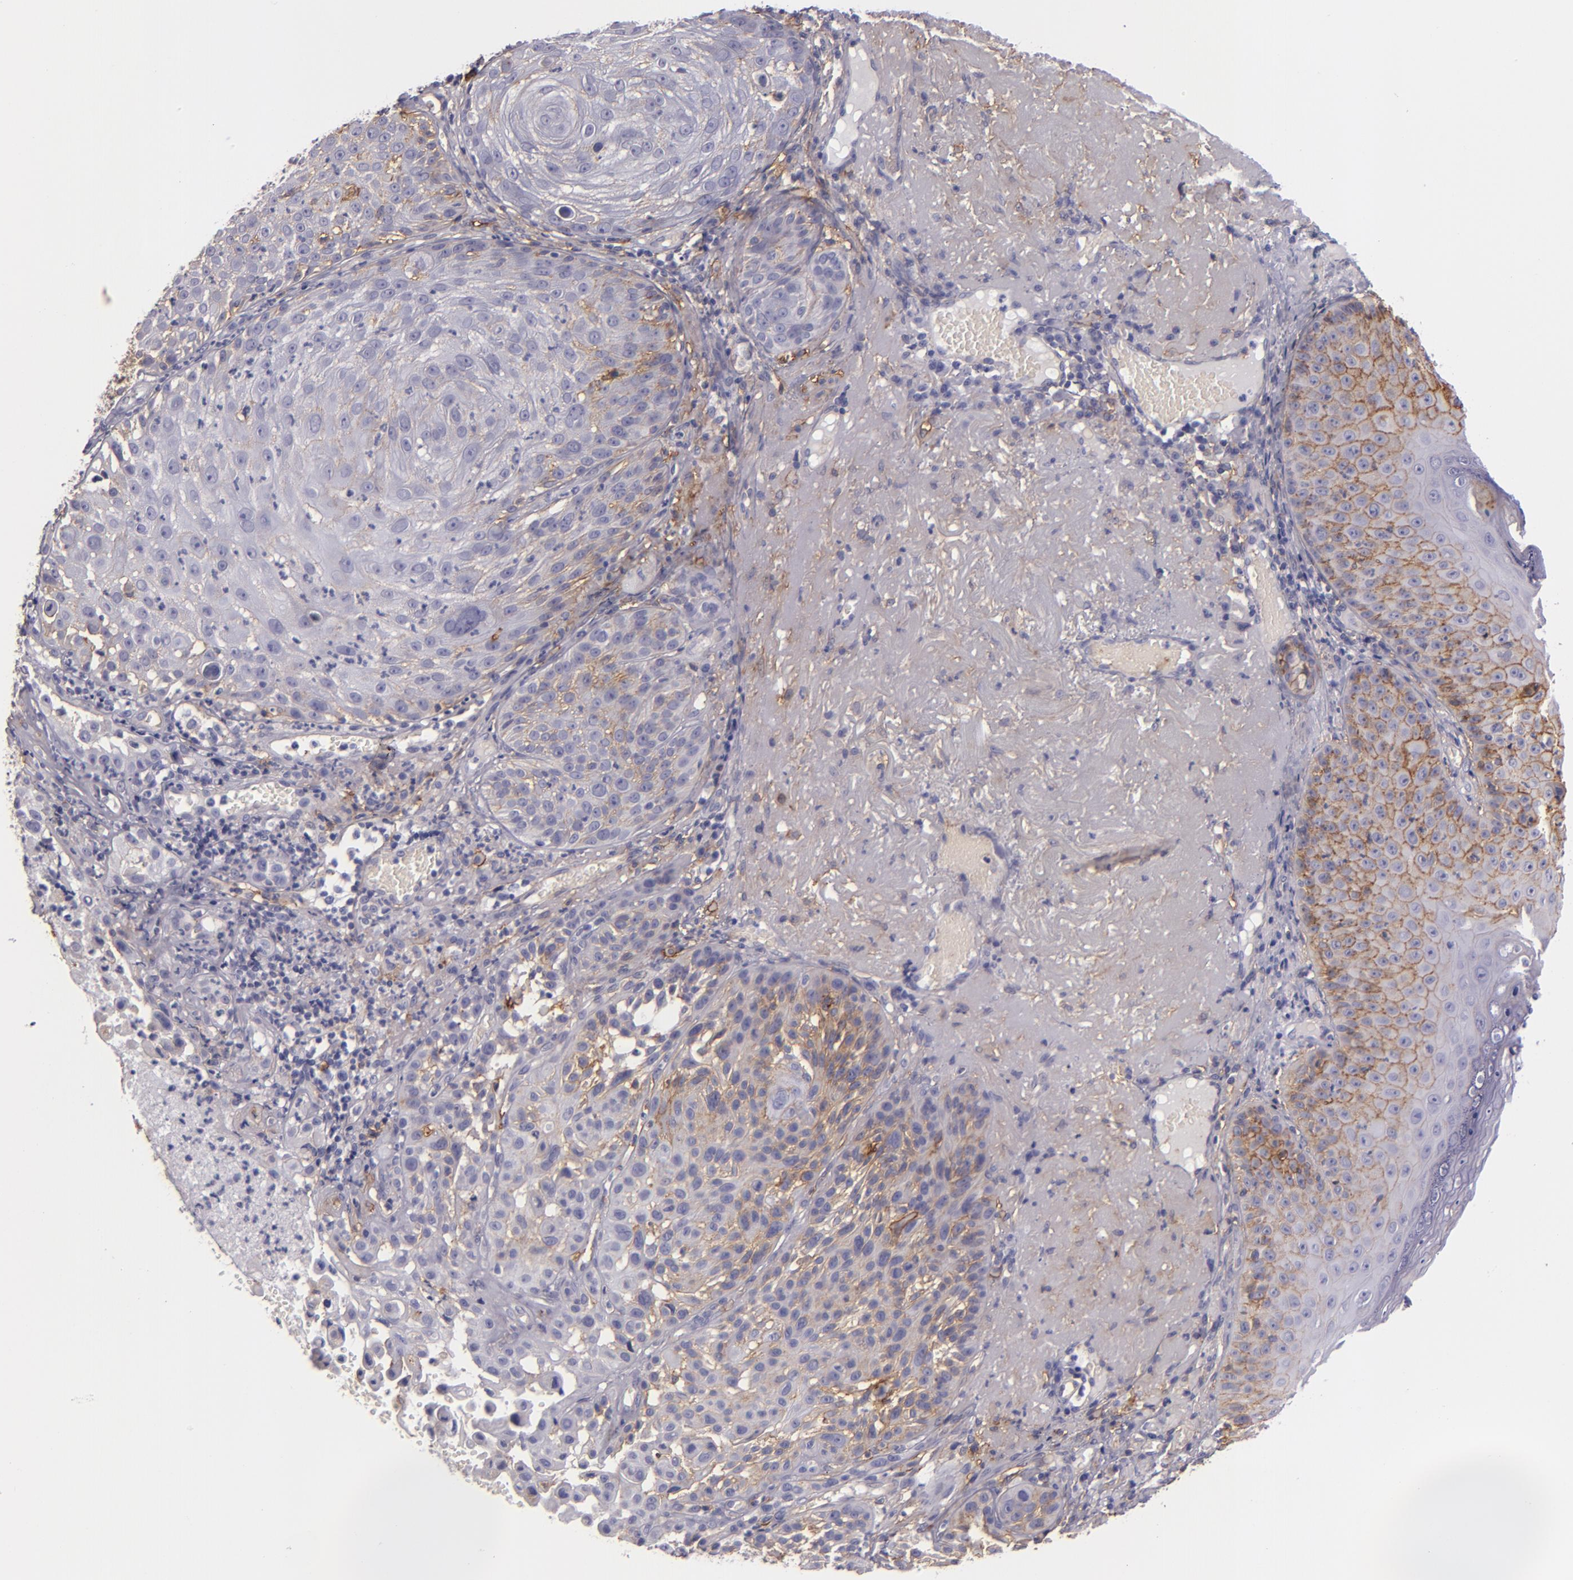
{"staining": {"intensity": "moderate", "quantity": "<25%", "location": "cytoplasmic/membranous"}, "tissue": "skin cancer", "cell_type": "Tumor cells", "image_type": "cancer", "snomed": [{"axis": "morphology", "description": "Squamous cell carcinoma, NOS"}, {"axis": "topography", "description": "Skin"}], "caption": "A photomicrograph of squamous cell carcinoma (skin) stained for a protein exhibits moderate cytoplasmic/membranous brown staining in tumor cells.", "gene": "CD9", "patient": {"sex": "female", "age": 89}}